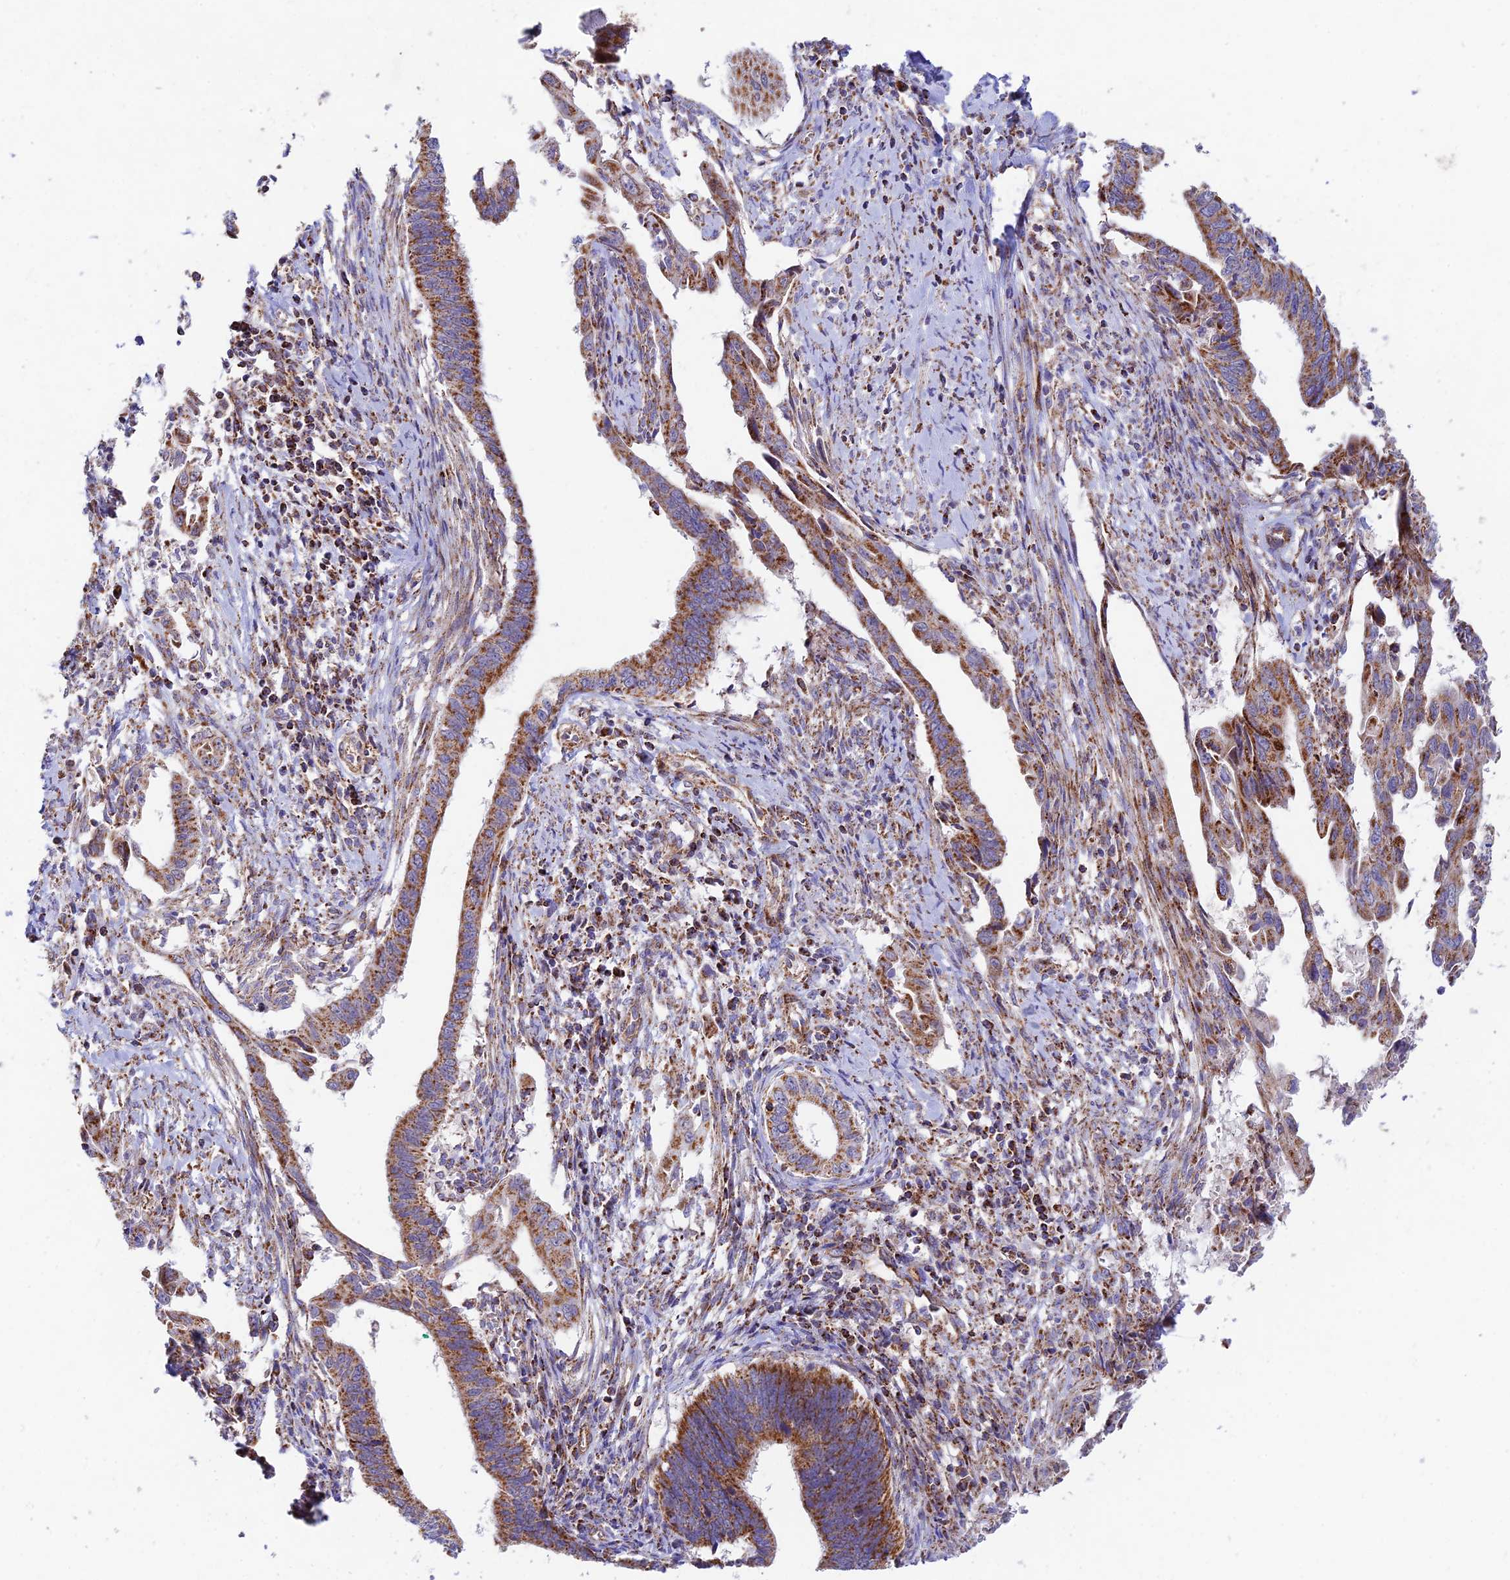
{"staining": {"intensity": "moderate", "quantity": ">75%", "location": "cytoplasmic/membranous"}, "tissue": "cervical cancer", "cell_type": "Tumor cells", "image_type": "cancer", "snomed": [{"axis": "morphology", "description": "Adenocarcinoma, NOS"}, {"axis": "topography", "description": "Cervix"}], "caption": "Immunohistochemistry staining of cervical cancer (adenocarcinoma), which shows medium levels of moderate cytoplasmic/membranous positivity in approximately >75% of tumor cells indicating moderate cytoplasmic/membranous protein expression. The staining was performed using DAB (3,3'-diaminobenzidine) (brown) for protein detection and nuclei were counterstained in hematoxylin (blue).", "gene": "KHDC3L", "patient": {"sex": "female", "age": 42}}